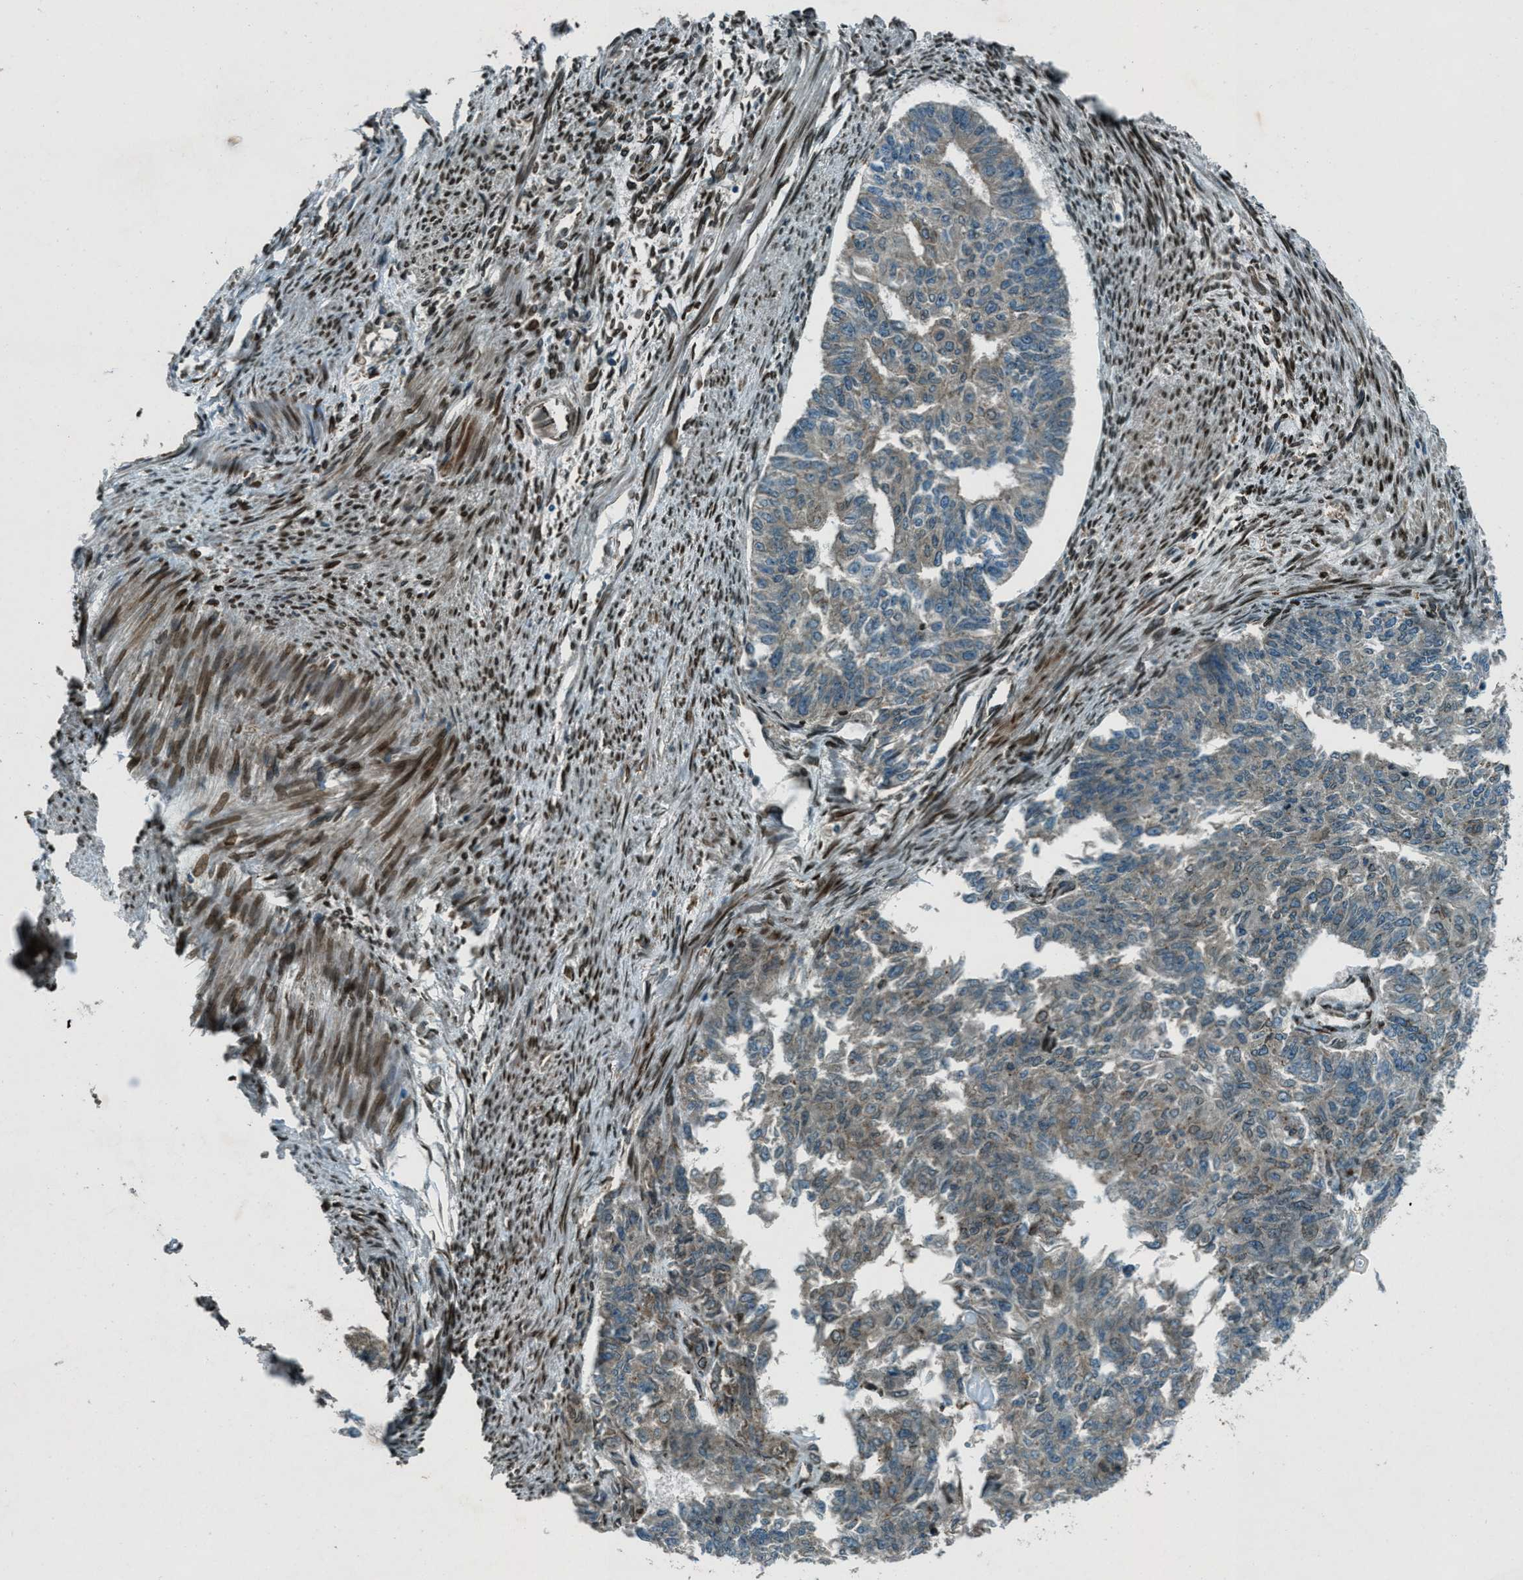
{"staining": {"intensity": "weak", "quantity": ">75%", "location": "cytoplasmic/membranous"}, "tissue": "endometrial cancer", "cell_type": "Tumor cells", "image_type": "cancer", "snomed": [{"axis": "morphology", "description": "Adenocarcinoma, NOS"}, {"axis": "topography", "description": "Endometrium"}], "caption": "Weak cytoplasmic/membranous positivity for a protein is identified in approximately >75% of tumor cells of endometrial cancer using immunohistochemistry (IHC).", "gene": "LEMD2", "patient": {"sex": "female", "age": 32}}